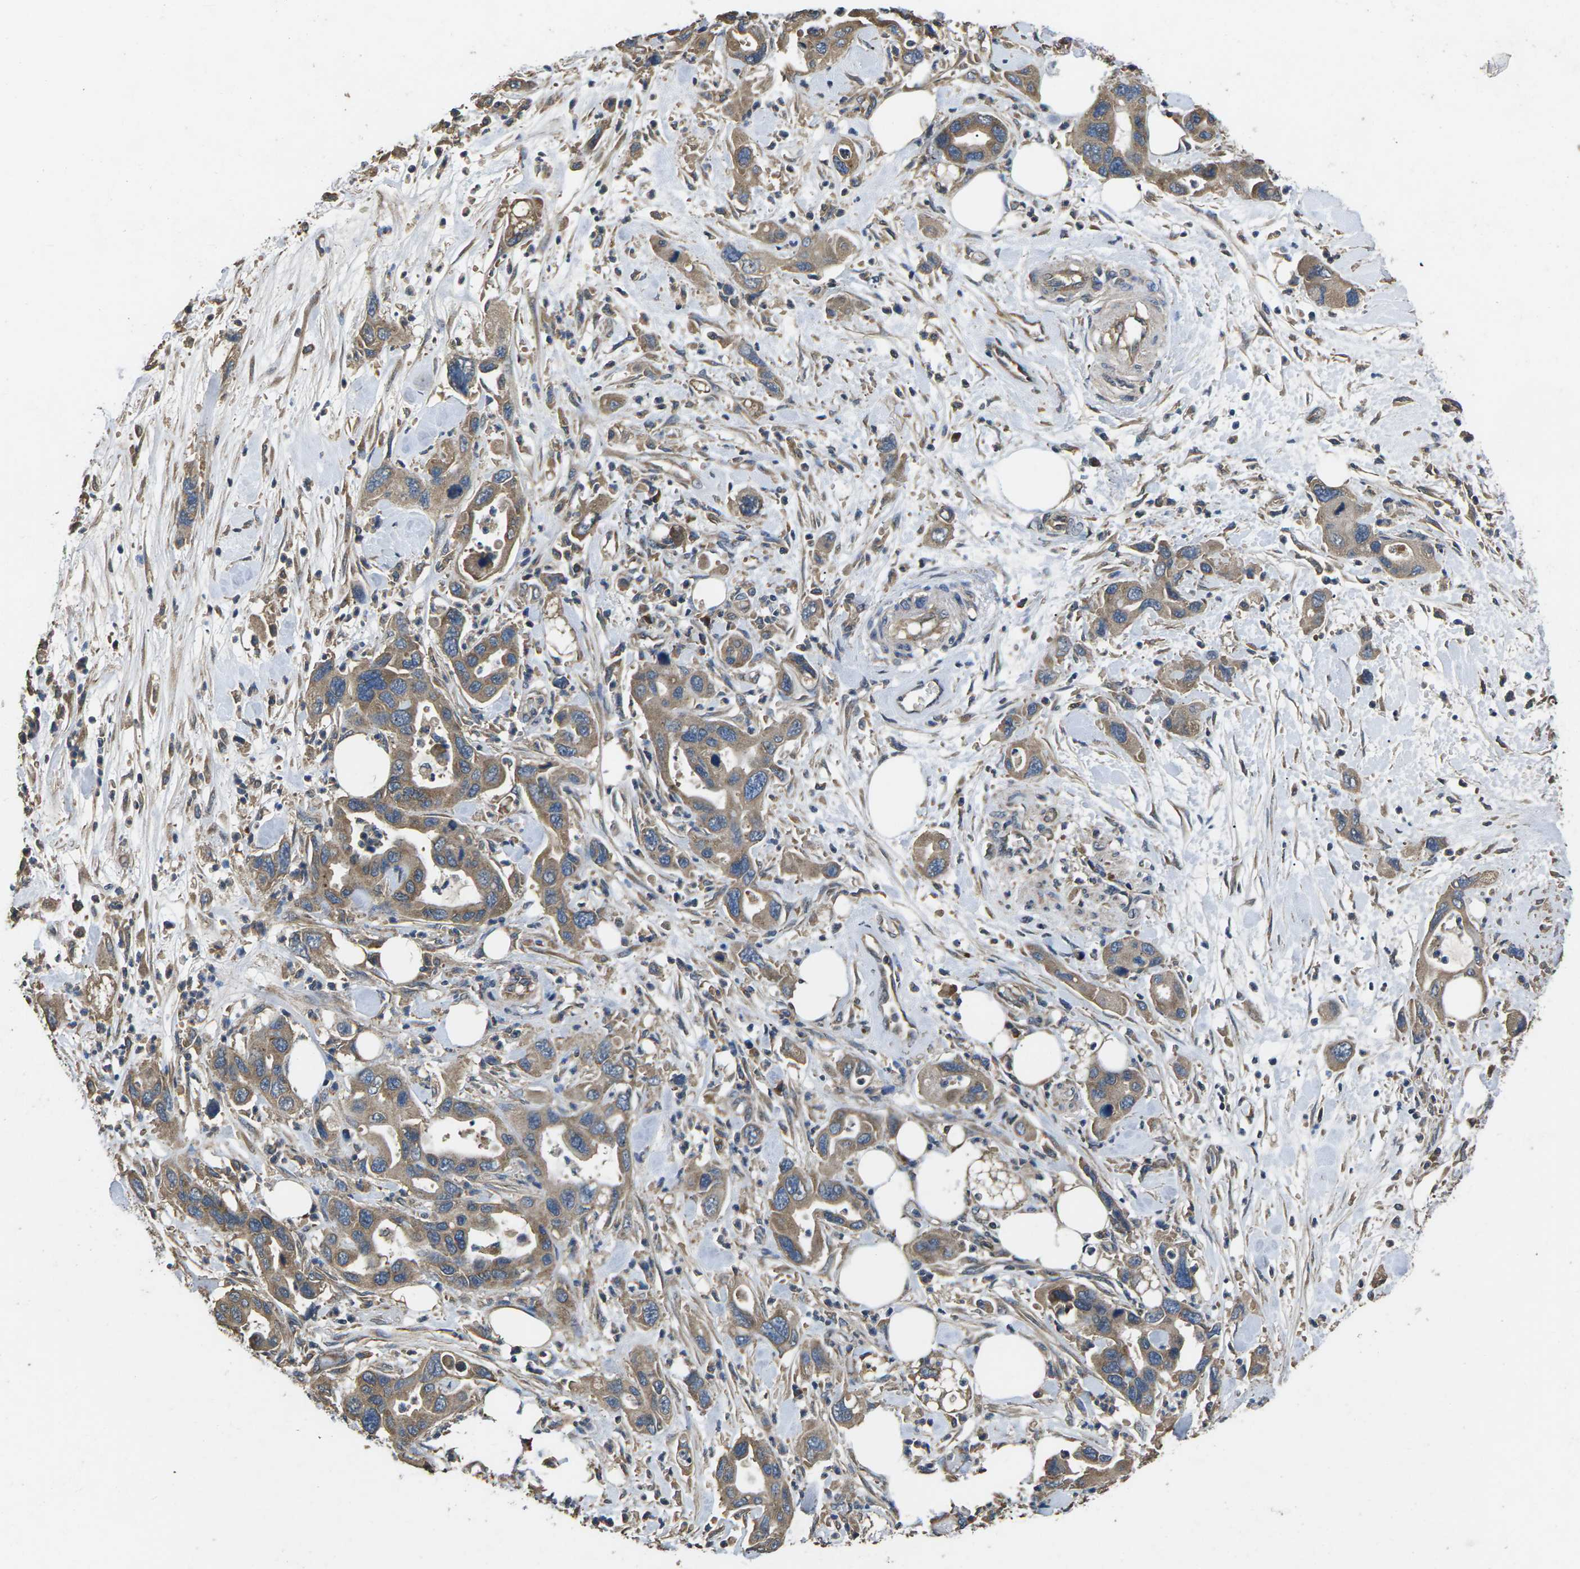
{"staining": {"intensity": "moderate", "quantity": ">75%", "location": "cytoplasmic/membranous"}, "tissue": "pancreatic cancer", "cell_type": "Tumor cells", "image_type": "cancer", "snomed": [{"axis": "morphology", "description": "Normal tissue, NOS"}, {"axis": "morphology", "description": "Adenocarcinoma, NOS"}, {"axis": "topography", "description": "Pancreas"}], "caption": "The photomicrograph shows staining of adenocarcinoma (pancreatic), revealing moderate cytoplasmic/membranous protein staining (brown color) within tumor cells.", "gene": "B4GAT1", "patient": {"sex": "female", "age": 71}}